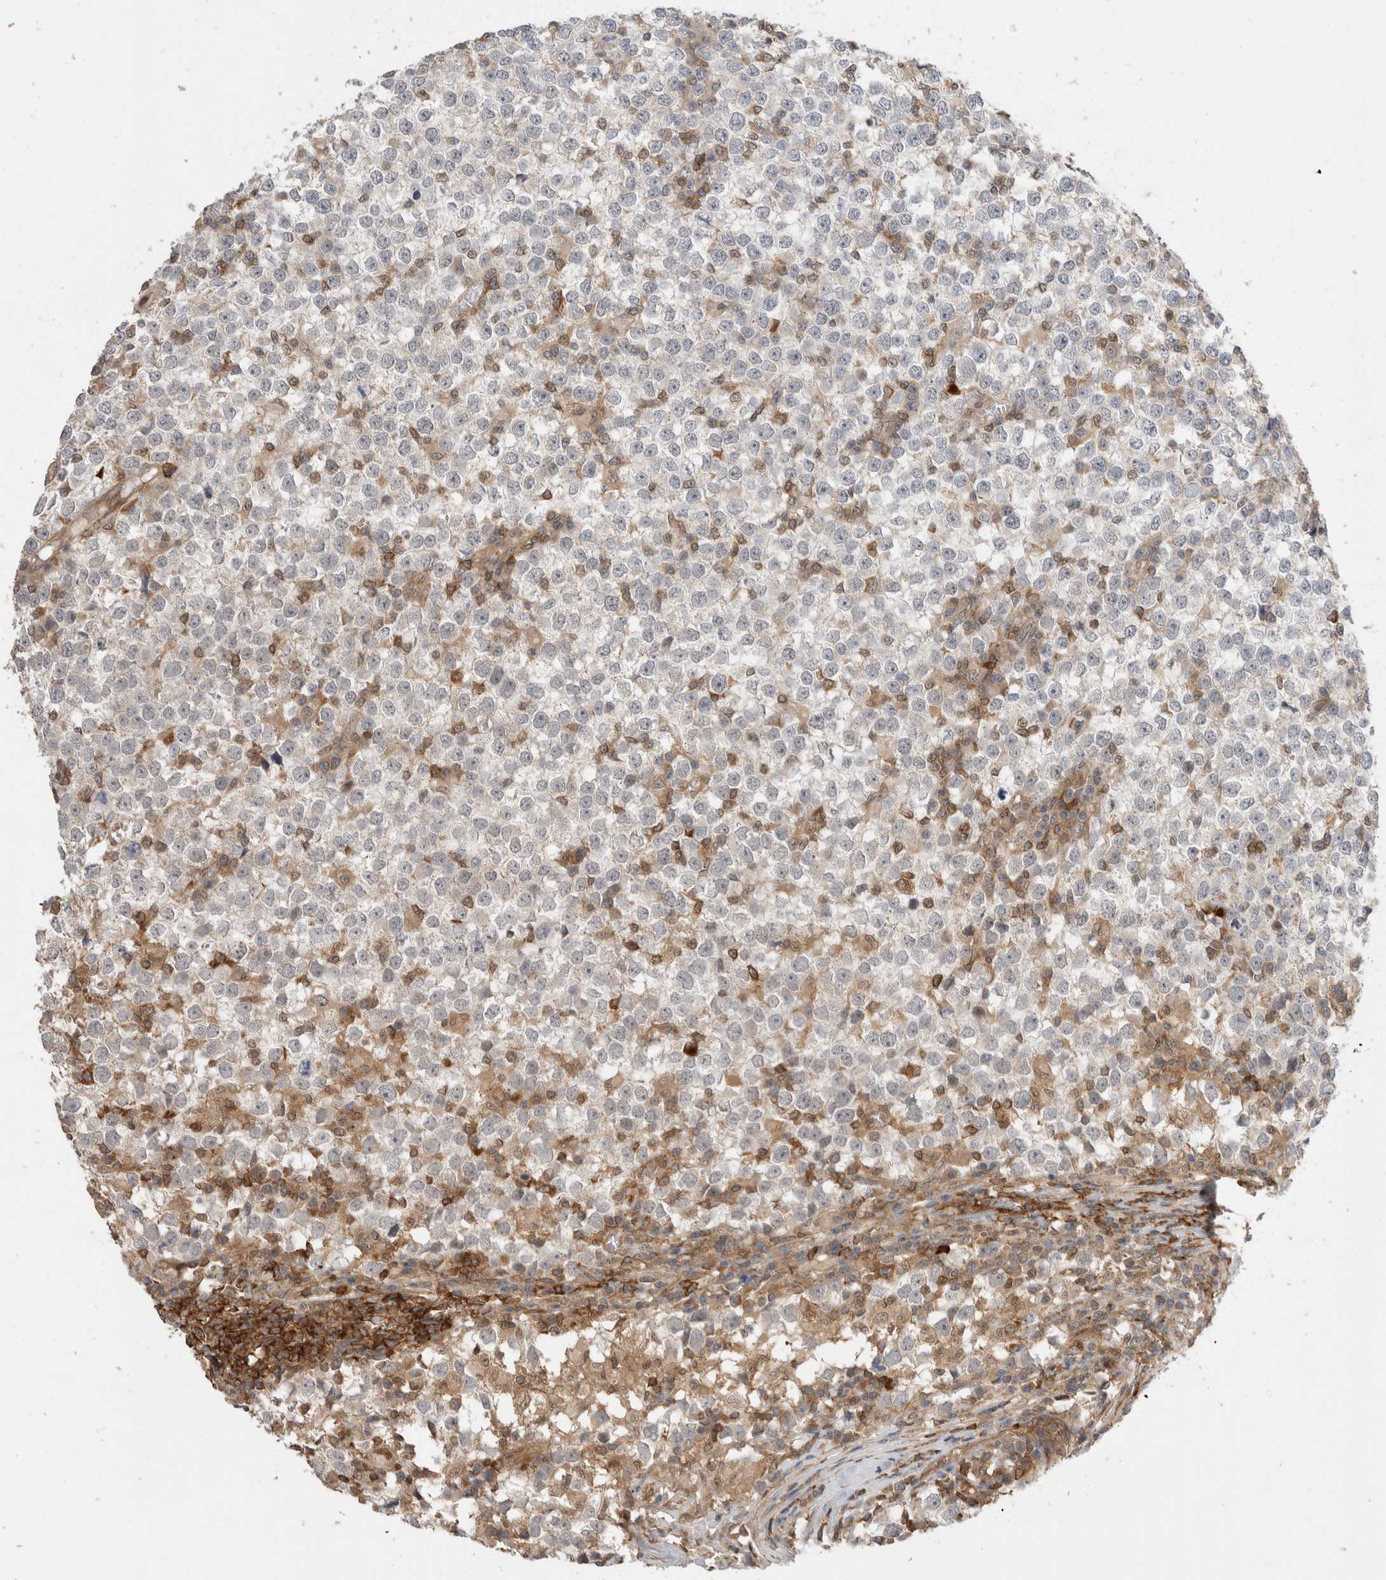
{"staining": {"intensity": "negative", "quantity": "none", "location": "none"}, "tissue": "testis cancer", "cell_type": "Tumor cells", "image_type": "cancer", "snomed": [{"axis": "morphology", "description": "Seminoma, NOS"}, {"axis": "topography", "description": "Testis"}], "caption": "This histopathology image is of testis cancer stained with IHC to label a protein in brown with the nuclei are counter-stained blue. There is no positivity in tumor cells.", "gene": "NFKB1", "patient": {"sex": "male", "age": 65}}